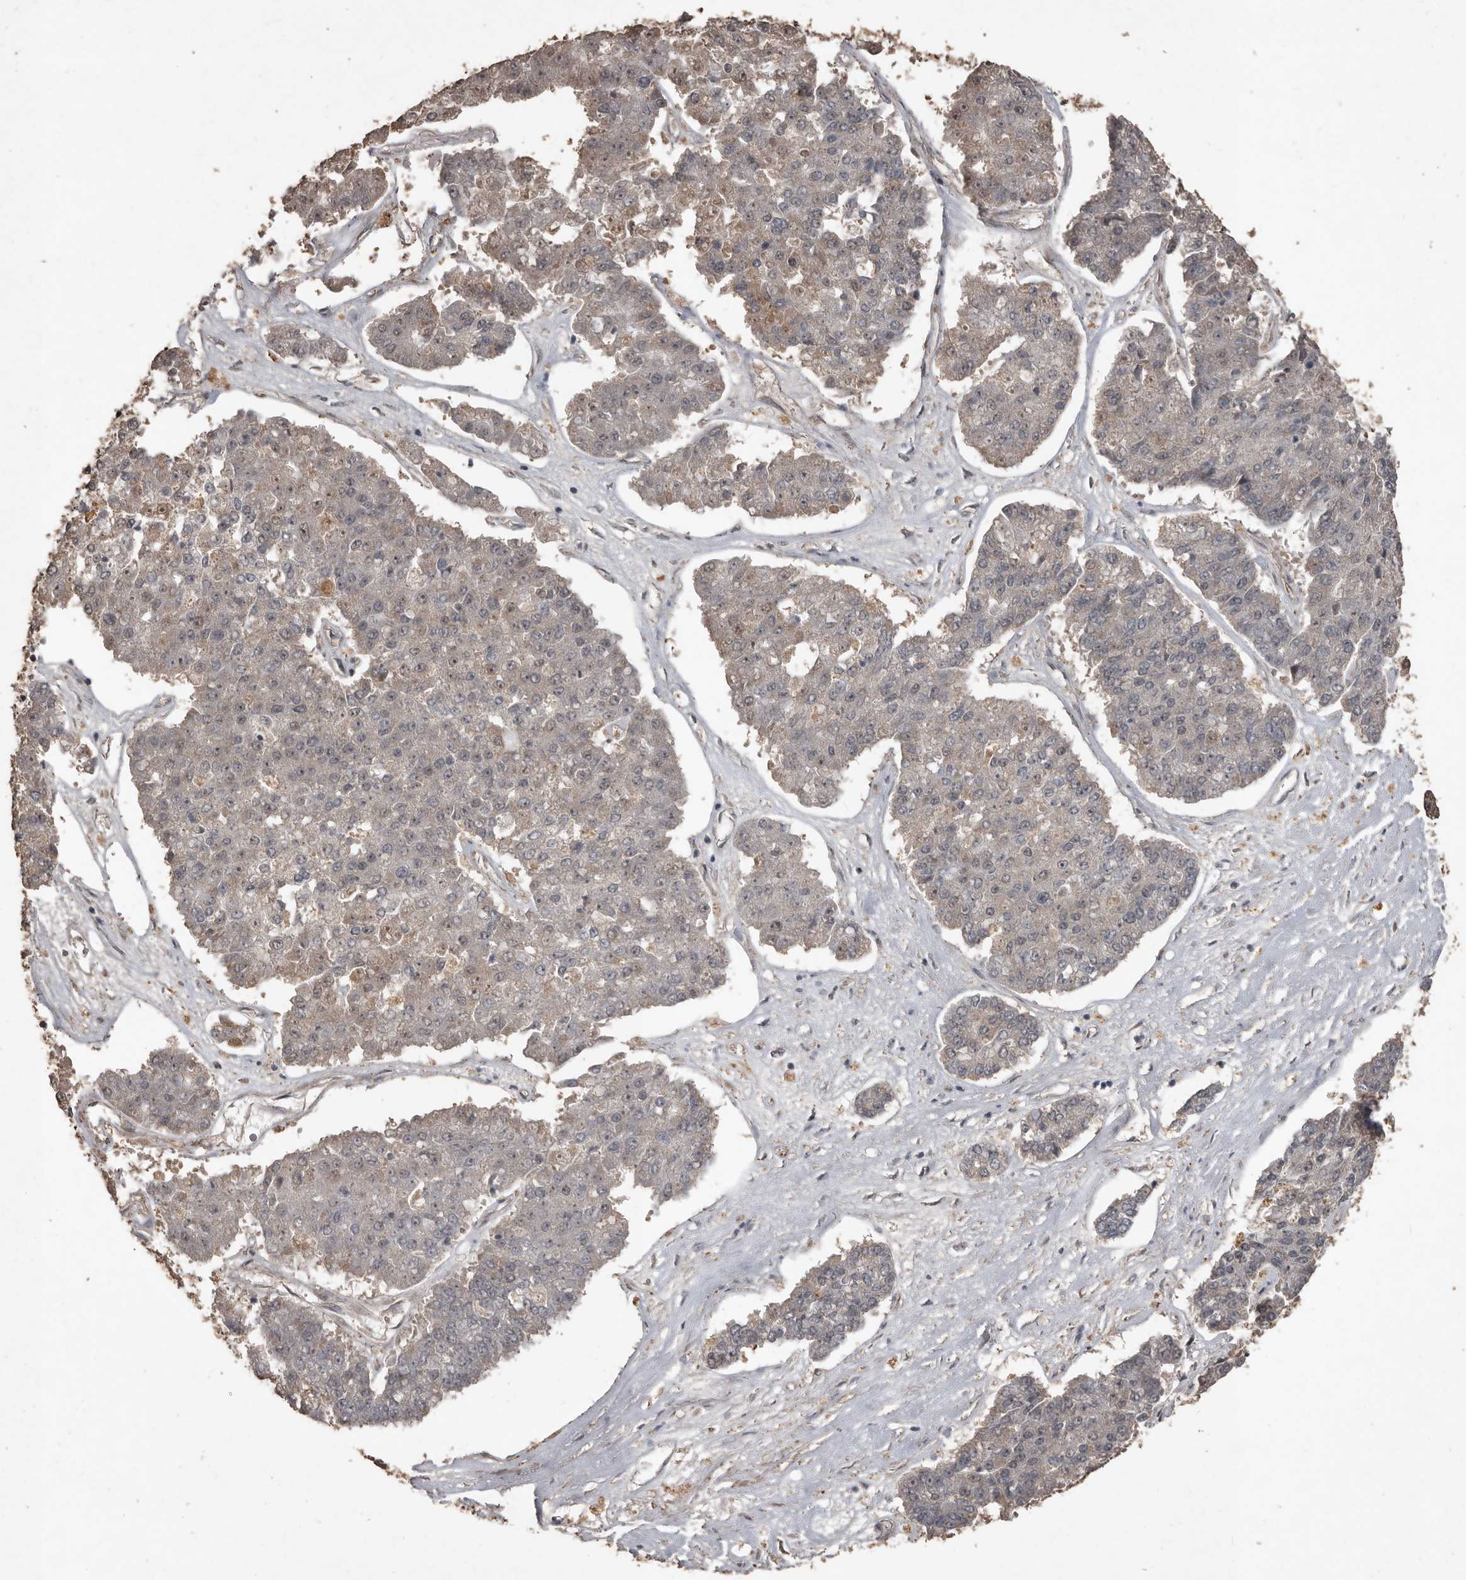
{"staining": {"intensity": "weak", "quantity": "<25%", "location": "cytoplasmic/membranous"}, "tissue": "pancreatic cancer", "cell_type": "Tumor cells", "image_type": "cancer", "snomed": [{"axis": "morphology", "description": "Adenocarcinoma, NOS"}, {"axis": "topography", "description": "Pancreas"}], "caption": "High magnification brightfield microscopy of pancreatic cancer stained with DAB (3,3'-diaminobenzidine) (brown) and counterstained with hematoxylin (blue): tumor cells show no significant expression.", "gene": "BAMBI", "patient": {"sex": "male", "age": 50}}